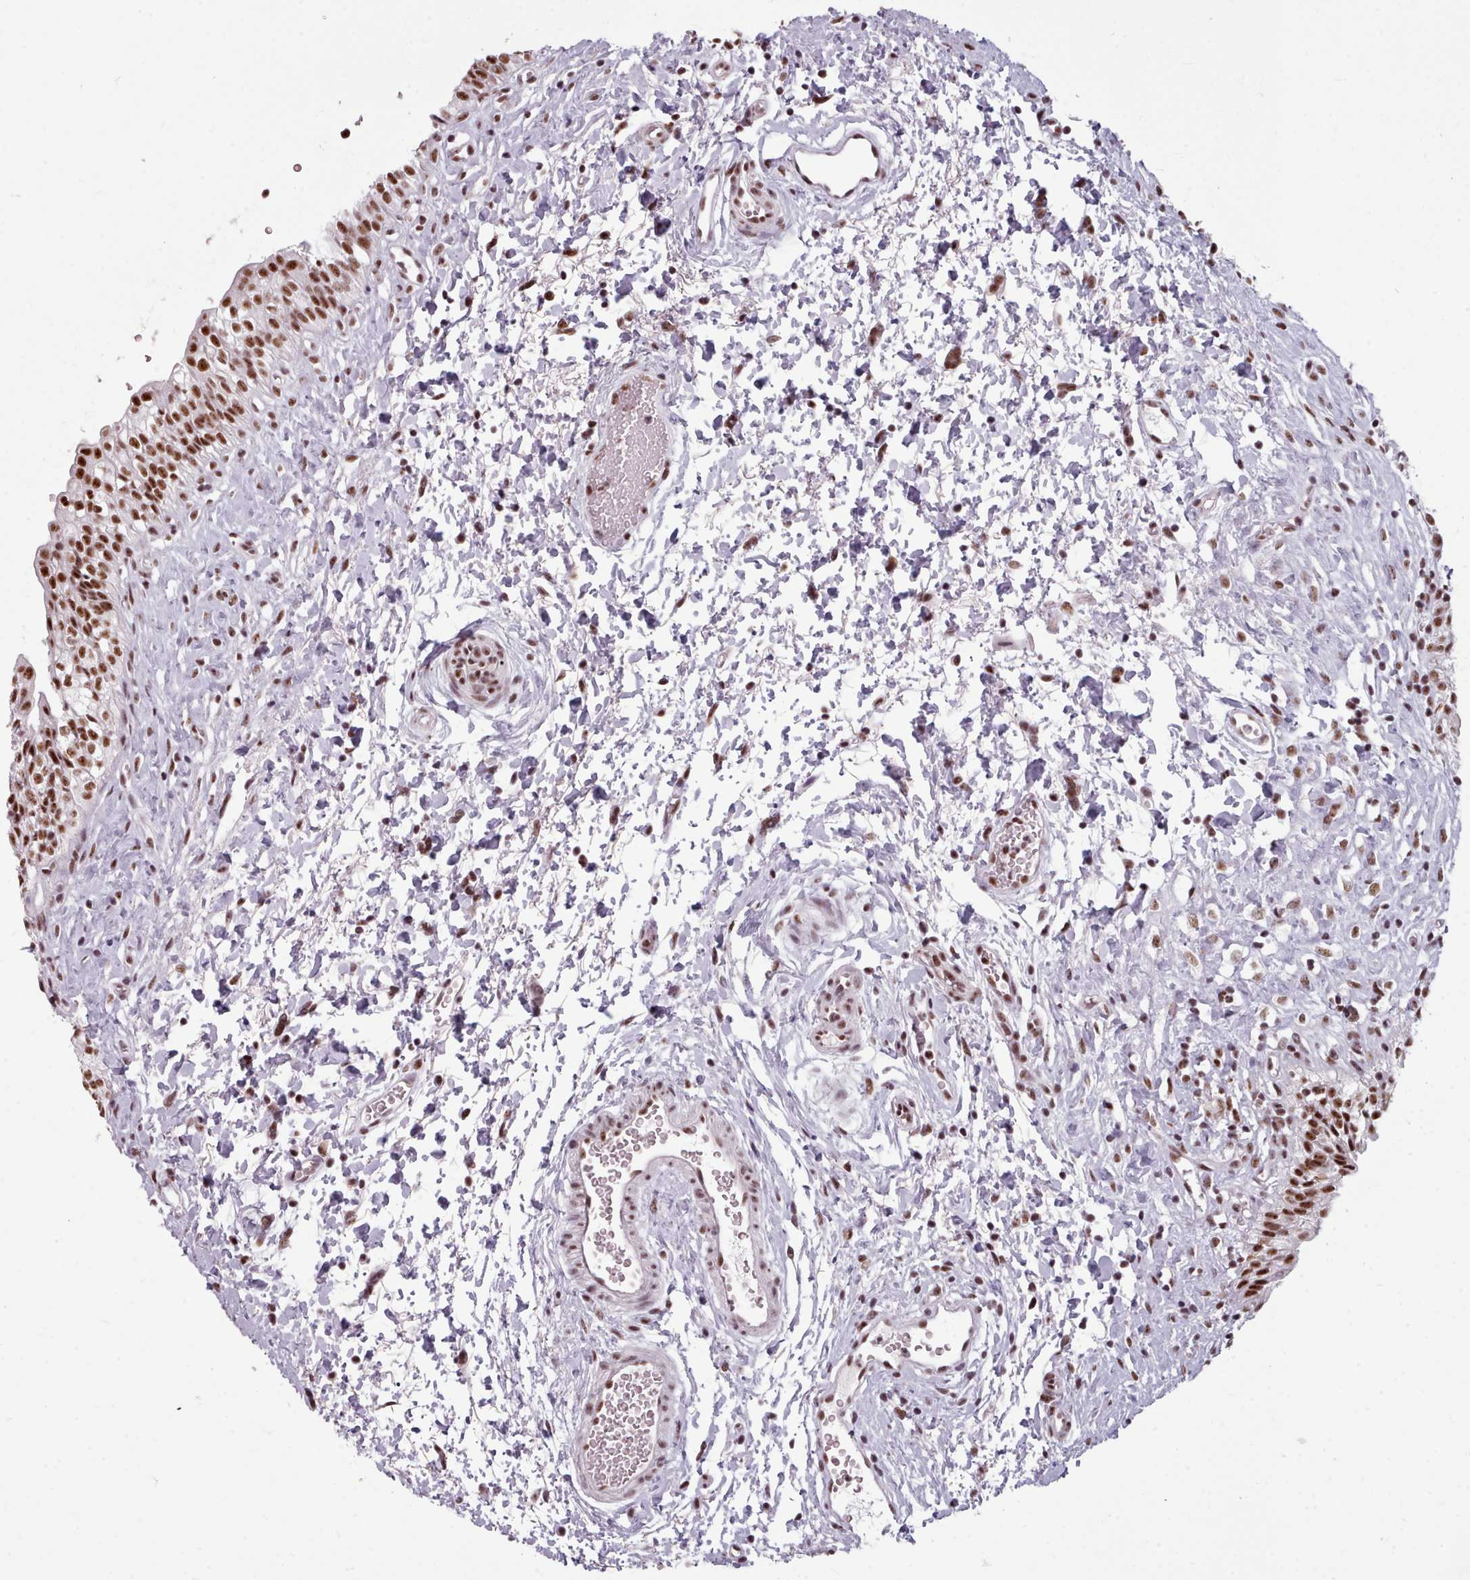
{"staining": {"intensity": "strong", "quantity": ">75%", "location": "nuclear"}, "tissue": "urinary bladder", "cell_type": "Urothelial cells", "image_type": "normal", "snomed": [{"axis": "morphology", "description": "Normal tissue, NOS"}, {"axis": "topography", "description": "Urinary bladder"}], "caption": "Immunohistochemical staining of unremarkable human urinary bladder exhibits high levels of strong nuclear staining in about >75% of urothelial cells. (Stains: DAB in brown, nuclei in blue, Microscopy: brightfield microscopy at high magnification).", "gene": "SRRM1", "patient": {"sex": "male", "age": 51}}